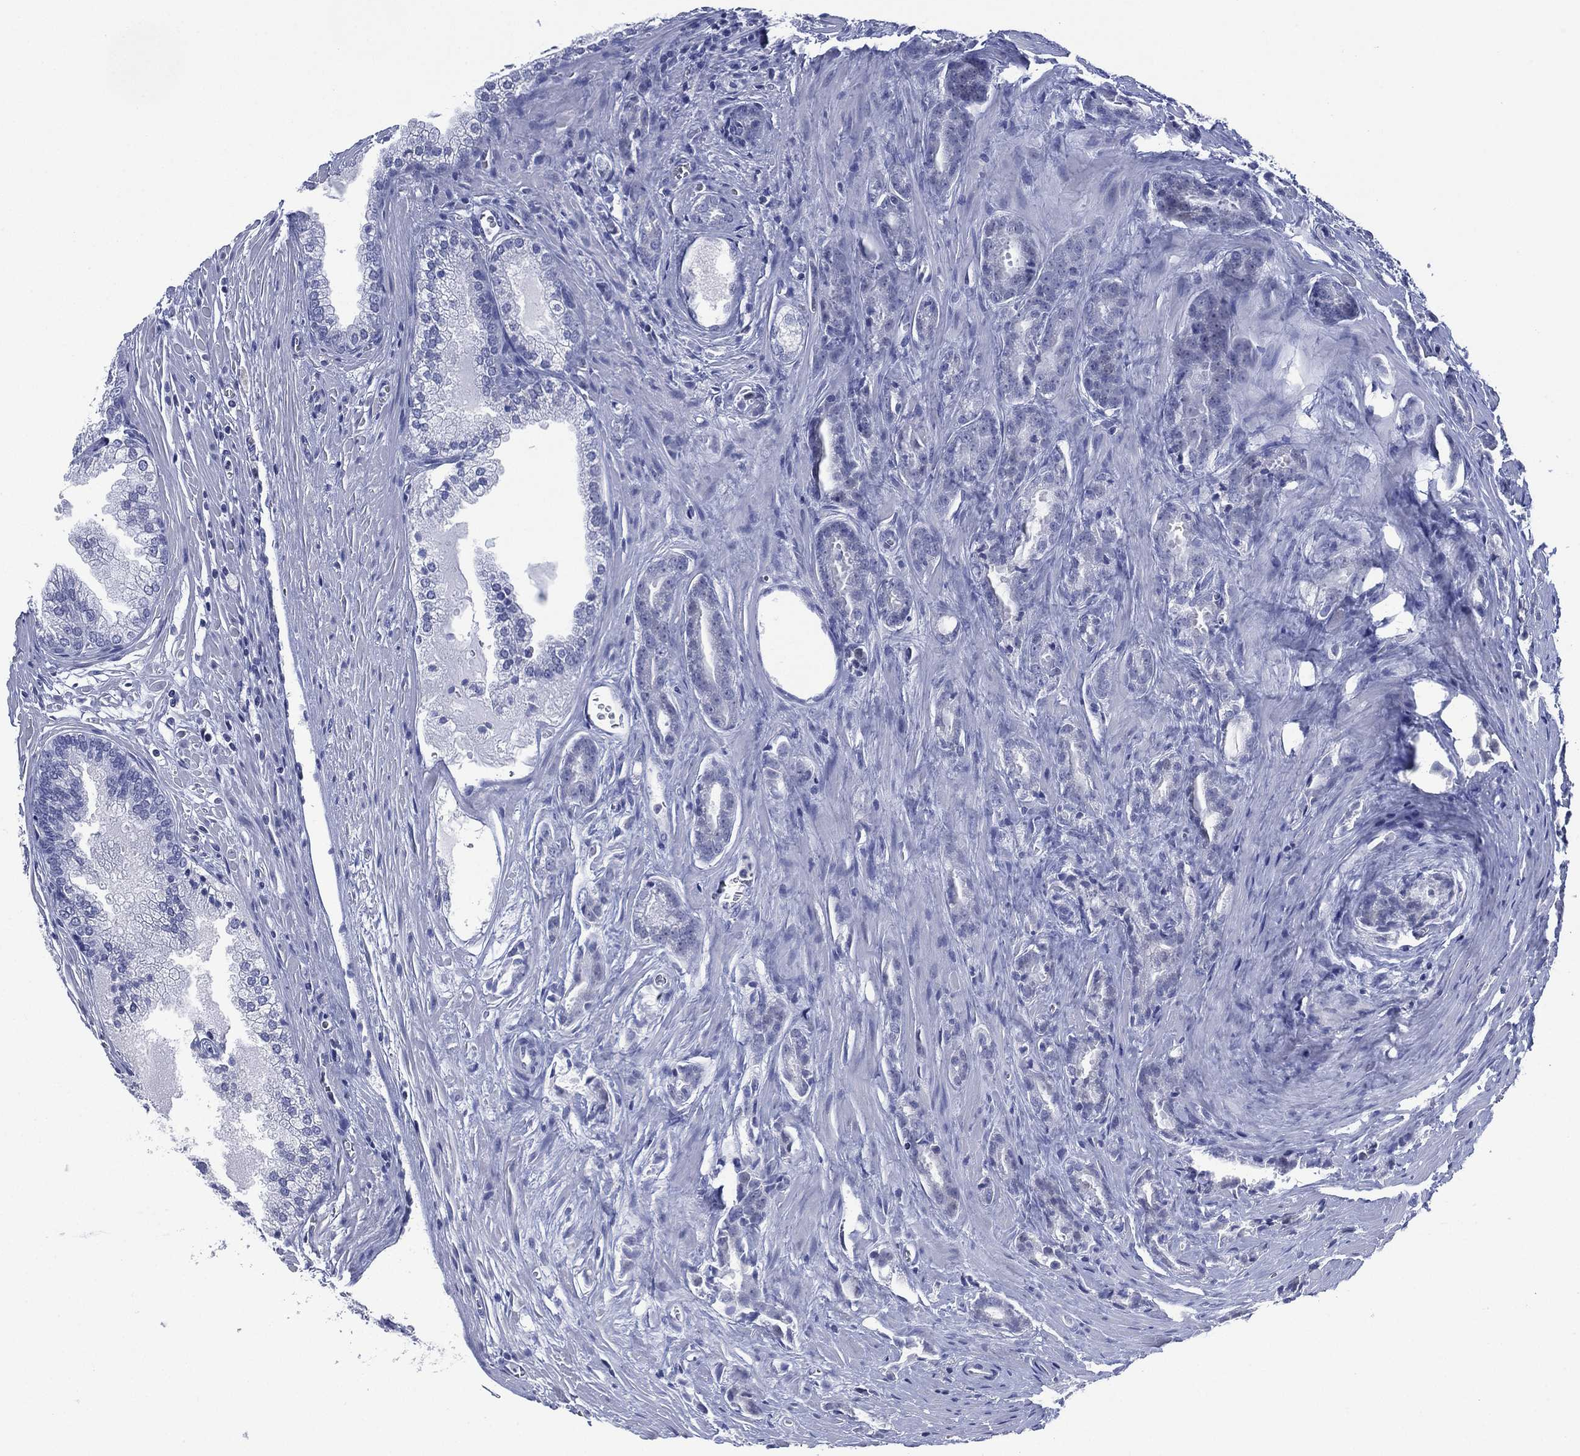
{"staining": {"intensity": "negative", "quantity": "none", "location": "none"}, "tissue": "prostate cancer", "cell_type": "Tumor cells", "image_type": "cancer", "snomed": [{"axis": "morphology", "description": "Adenocarcinoma, NOS"}, {"axis": "morphology", "description": "Adenocarcinoma, High grade"}, {"axis": "topography", "description": "Prostate"}], "caption": "The IHC photomicrograph has no significant positivity in tumor cells of prostate cancer tissue.", "gene": "TMEM247", "patient": {"sex": "male", "age": 70}}